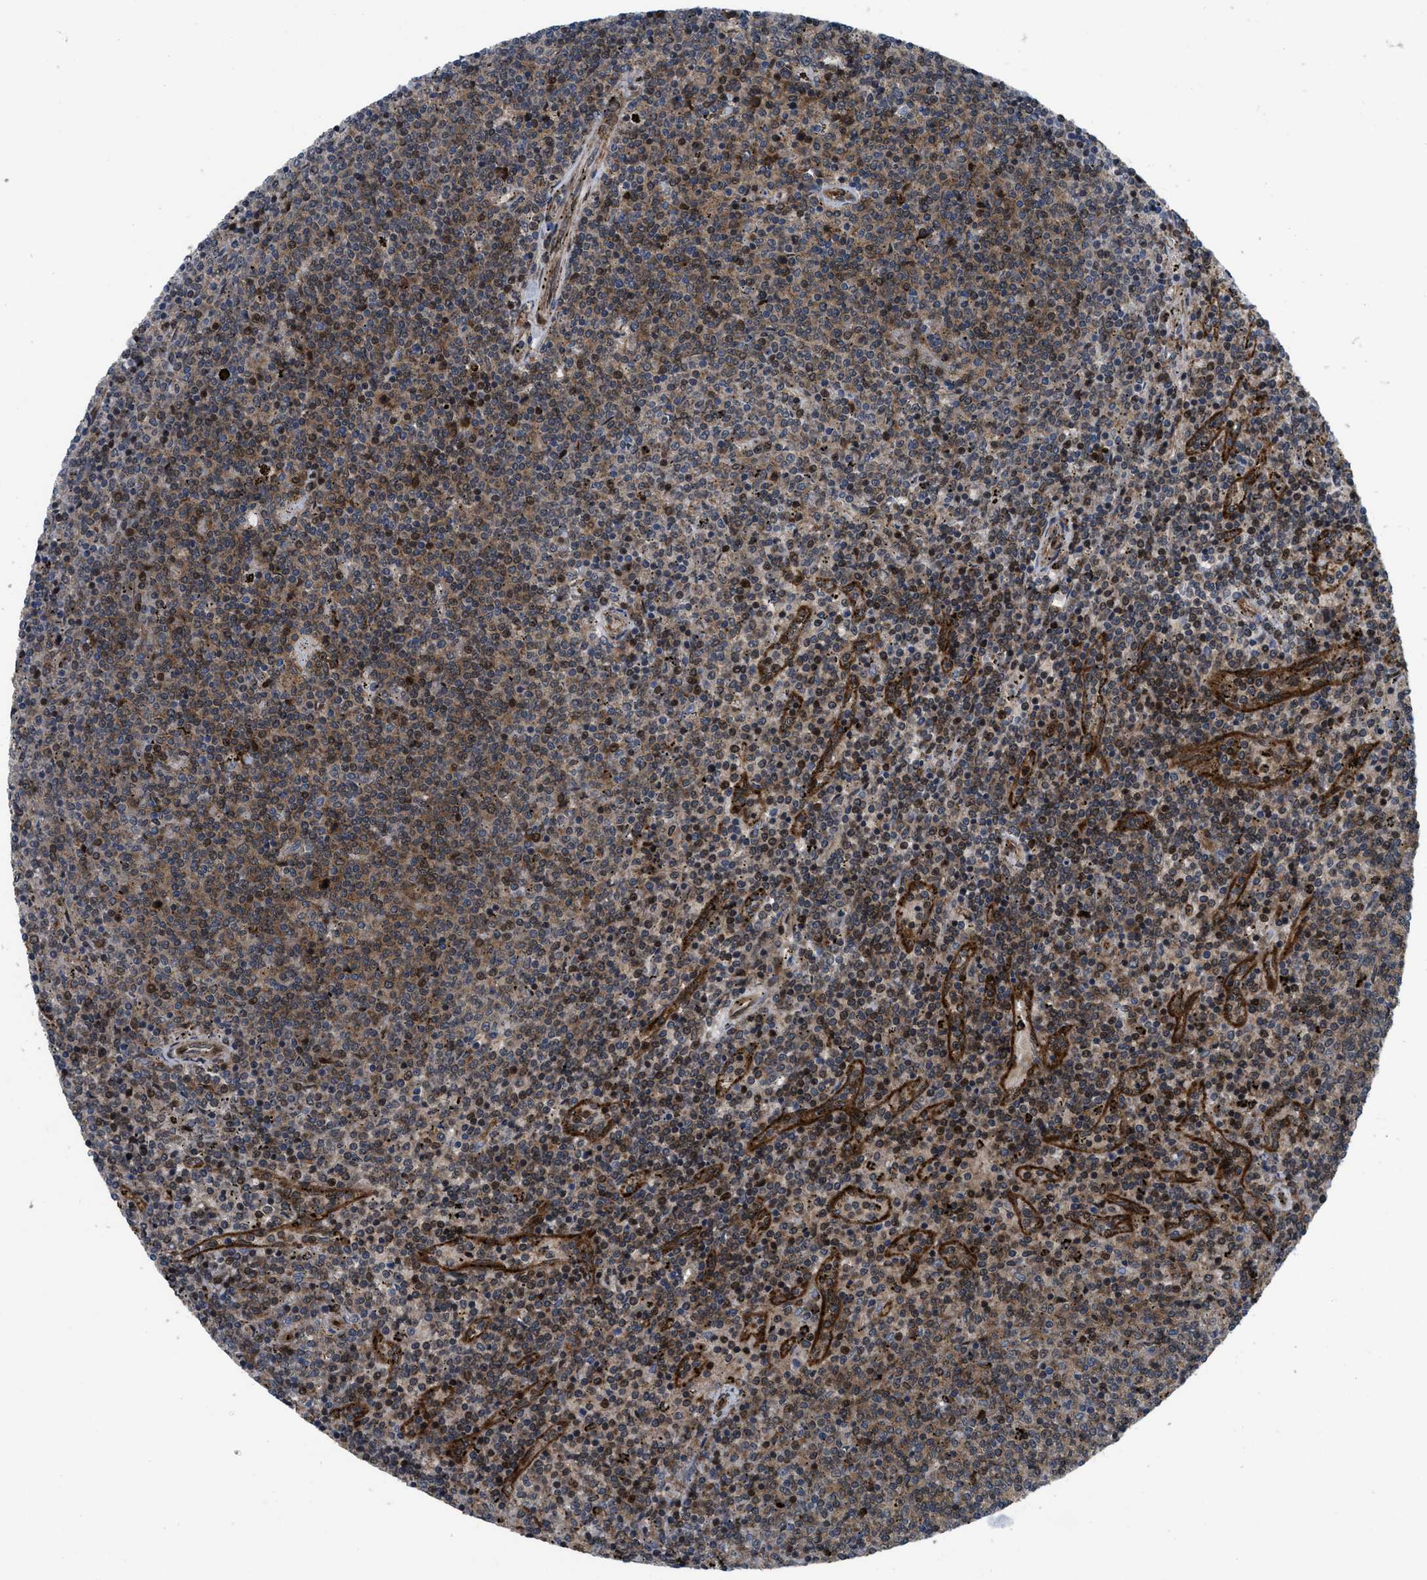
{"staining": {"intensity": "moderate", "quantity": "25%-75%", "location": "cytoplasmic/membranous,nuclear"}, "tissue": "lymphoma", "cell_type": "Tumor cells", "image_type": "cancer", "snomed": [{"axis": "morphology", "description": "Malignant lymphoma, non-Hodgkin's type, Low grade"}, {"axis": "topography", "description": "Spleen"}], "caption": "Tumor cells display medium levels of moderate cytoplasmic/membranous and nuclear positivity in approximately 25%-75% of cells in human low-grade malignant lymphoma, non-Hodgkin's type.", "gene": "PPP2CB", "patient": {"sex": "female", "age": 50}}